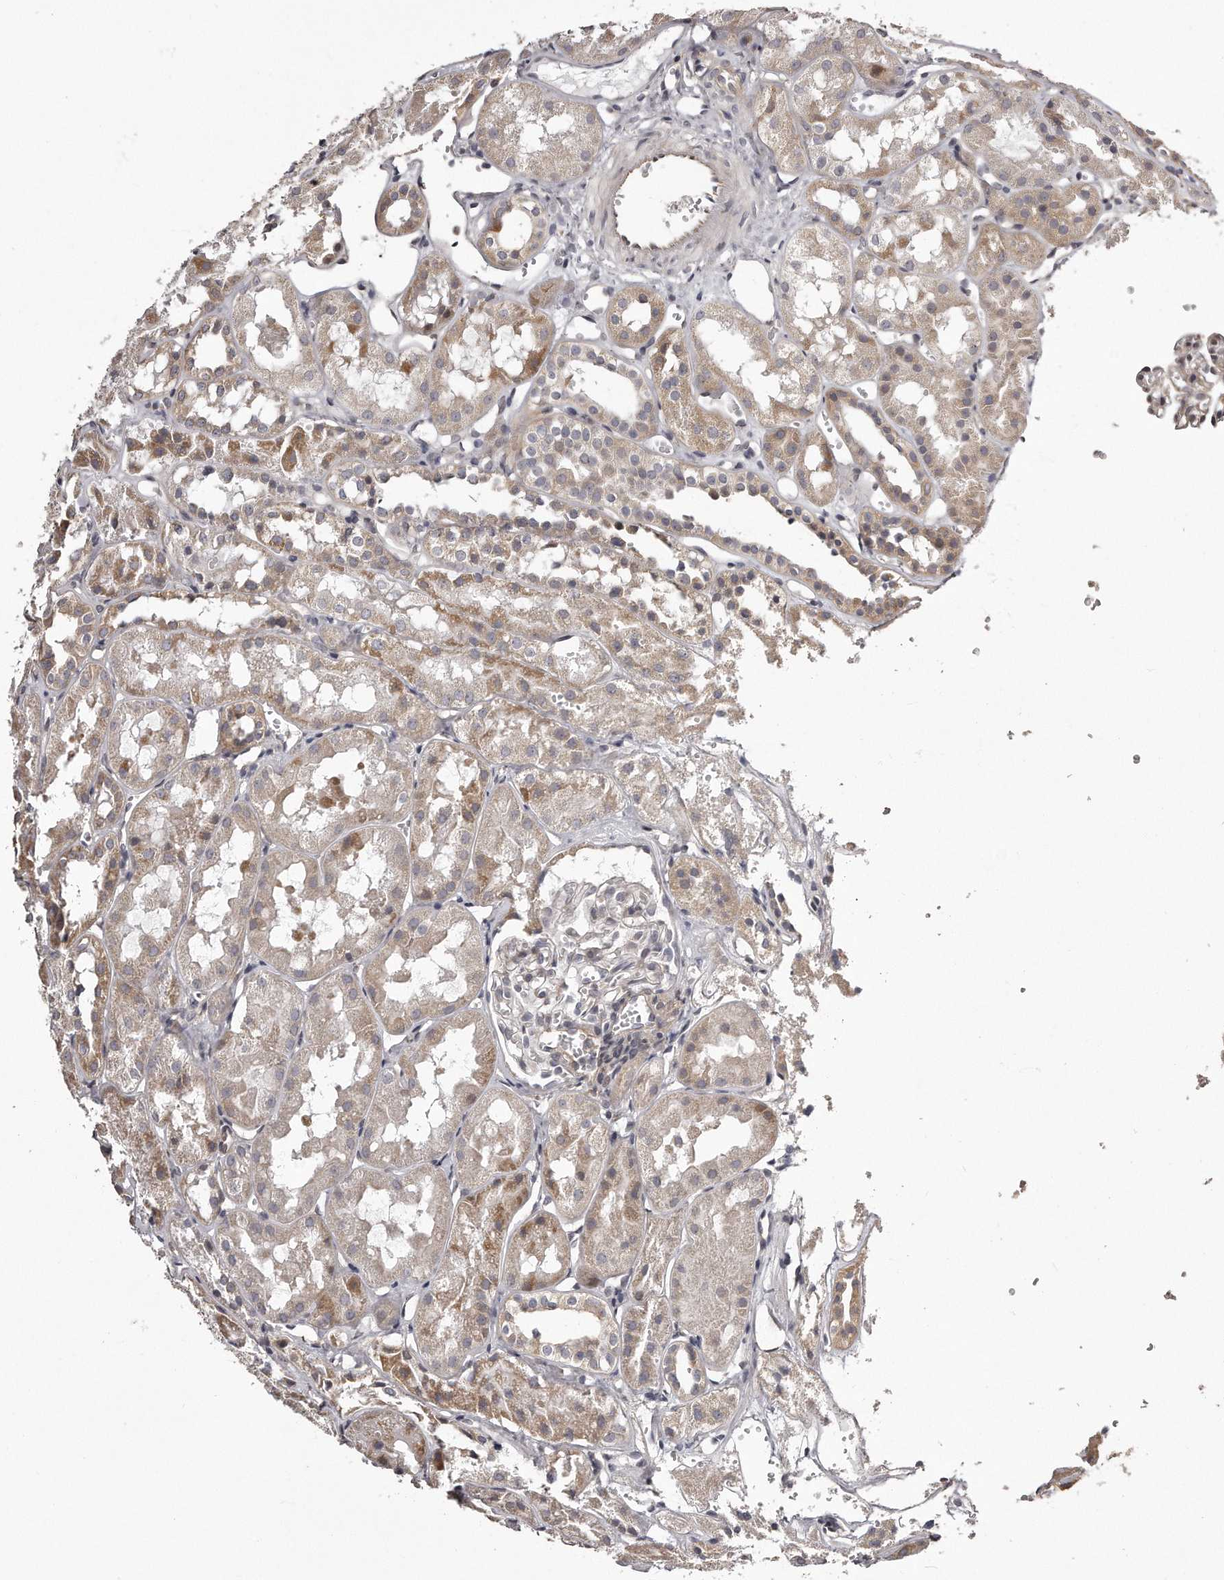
{"staining": {"intensity": "negative", "quantity": "none", "location": "none"}, "tissue": "kidney", "cell_type": "Cells in glomeruli", "image_type": "normal", "snomed": [{"axis": "morphology", "description": "Normal tissue, NOS"}, {"axis": "topography", "description": "Kidney"}], "caption": "The micrograph exhibits no significant expression in cells in glomeruli of kidney. (Brightfield microscopy of DAB IHC at high magnification).", "gene": "TRAPPC14", "patient": {"sex": "male", "age": 16}}